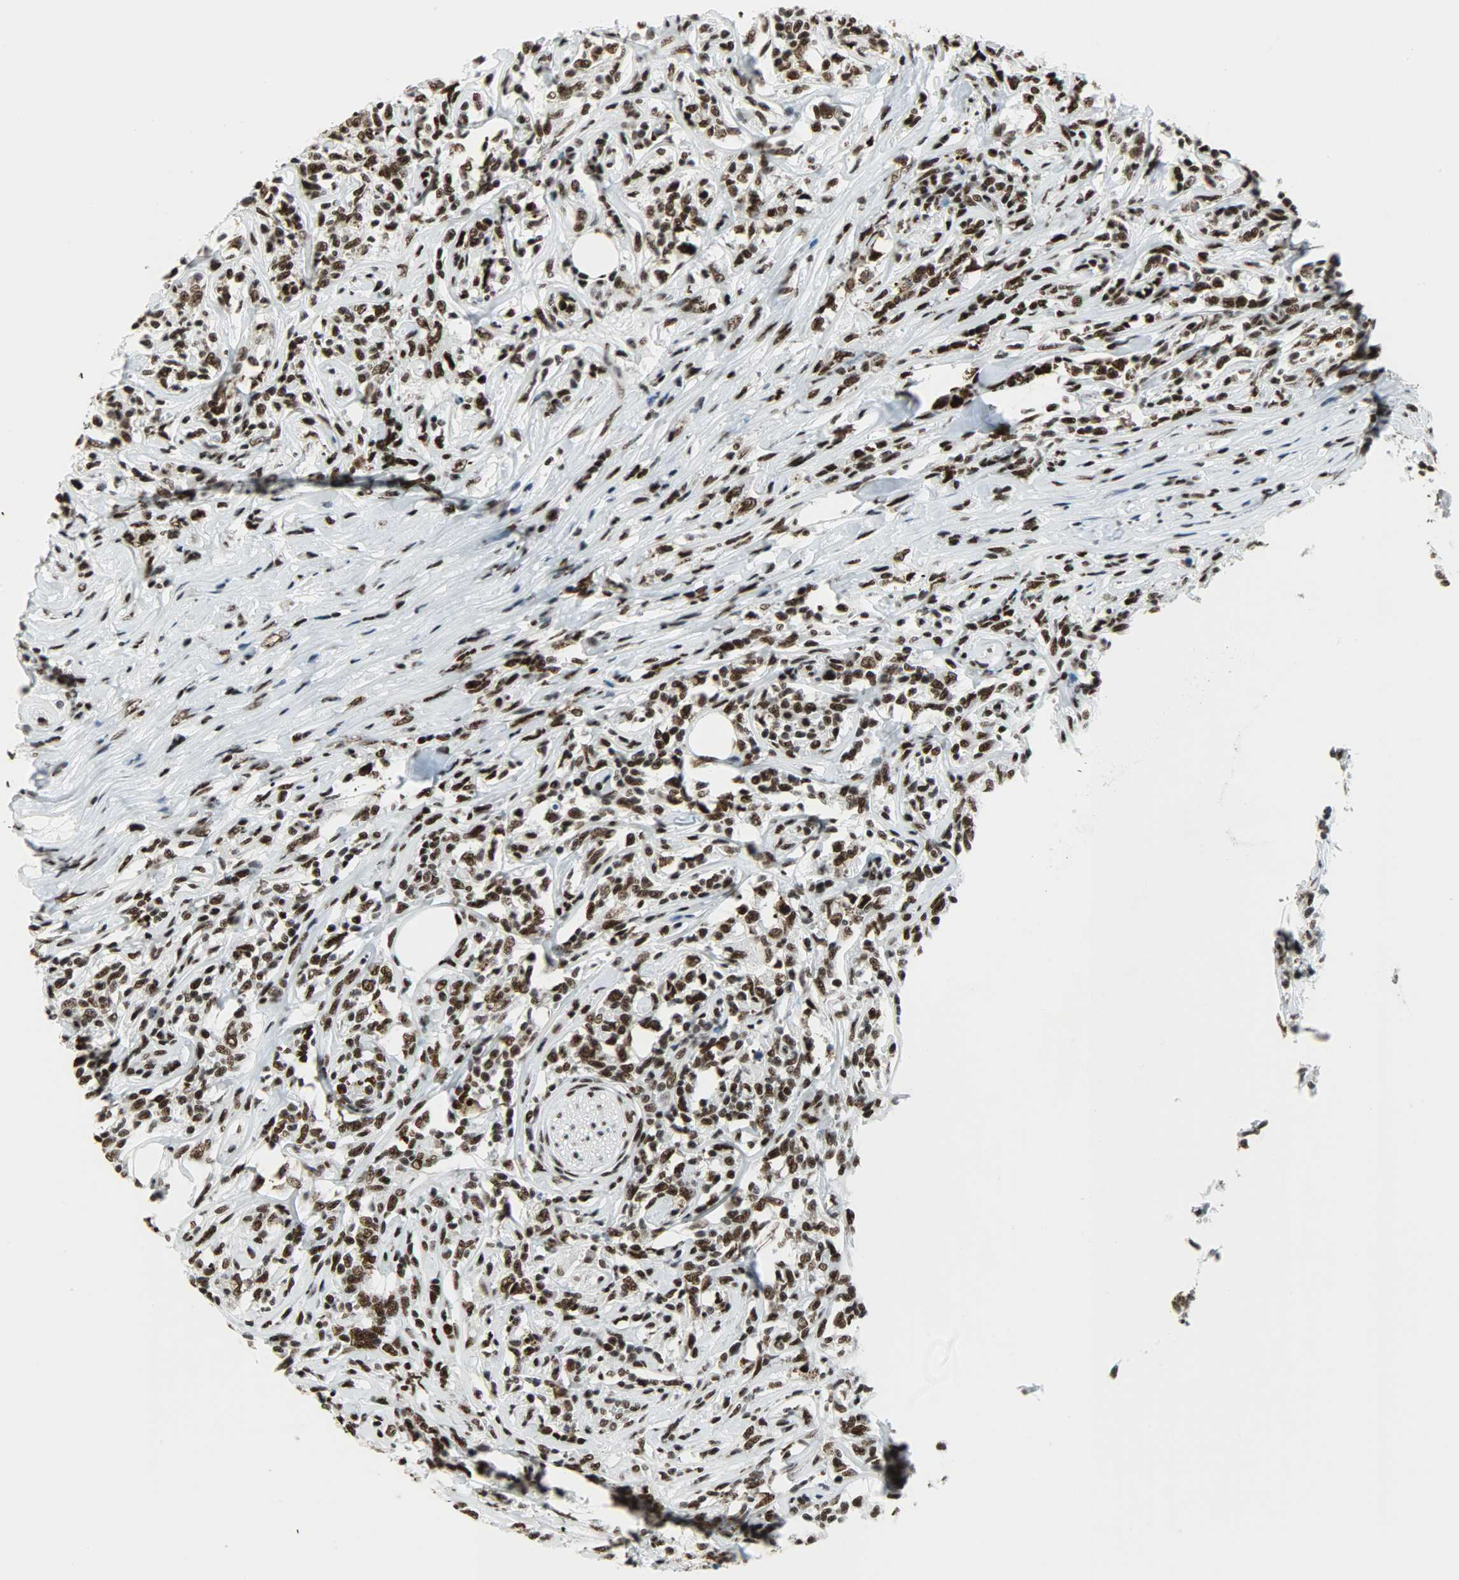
{"staining": {"intensity": "strong", "quantity": ">75%", "location": "nuclear"}, "tissue": "lymphoma", "cell_type": "Tumor cells", "image_type": "cancer", "snomed": [{"axis": "morphology", "description": "Malignant lymphoma, non-Hodgkin's type, High grade"}, {"axis": "topography", "description": "Lymph node"}], "caption": "This photomicrograph demonstrates IHC staining of lymphoma, with high strong nuclear staining in about >75% of tumor cells.", "gene": "SNRPA", "patient": {"sex": "female", "age": 84}}